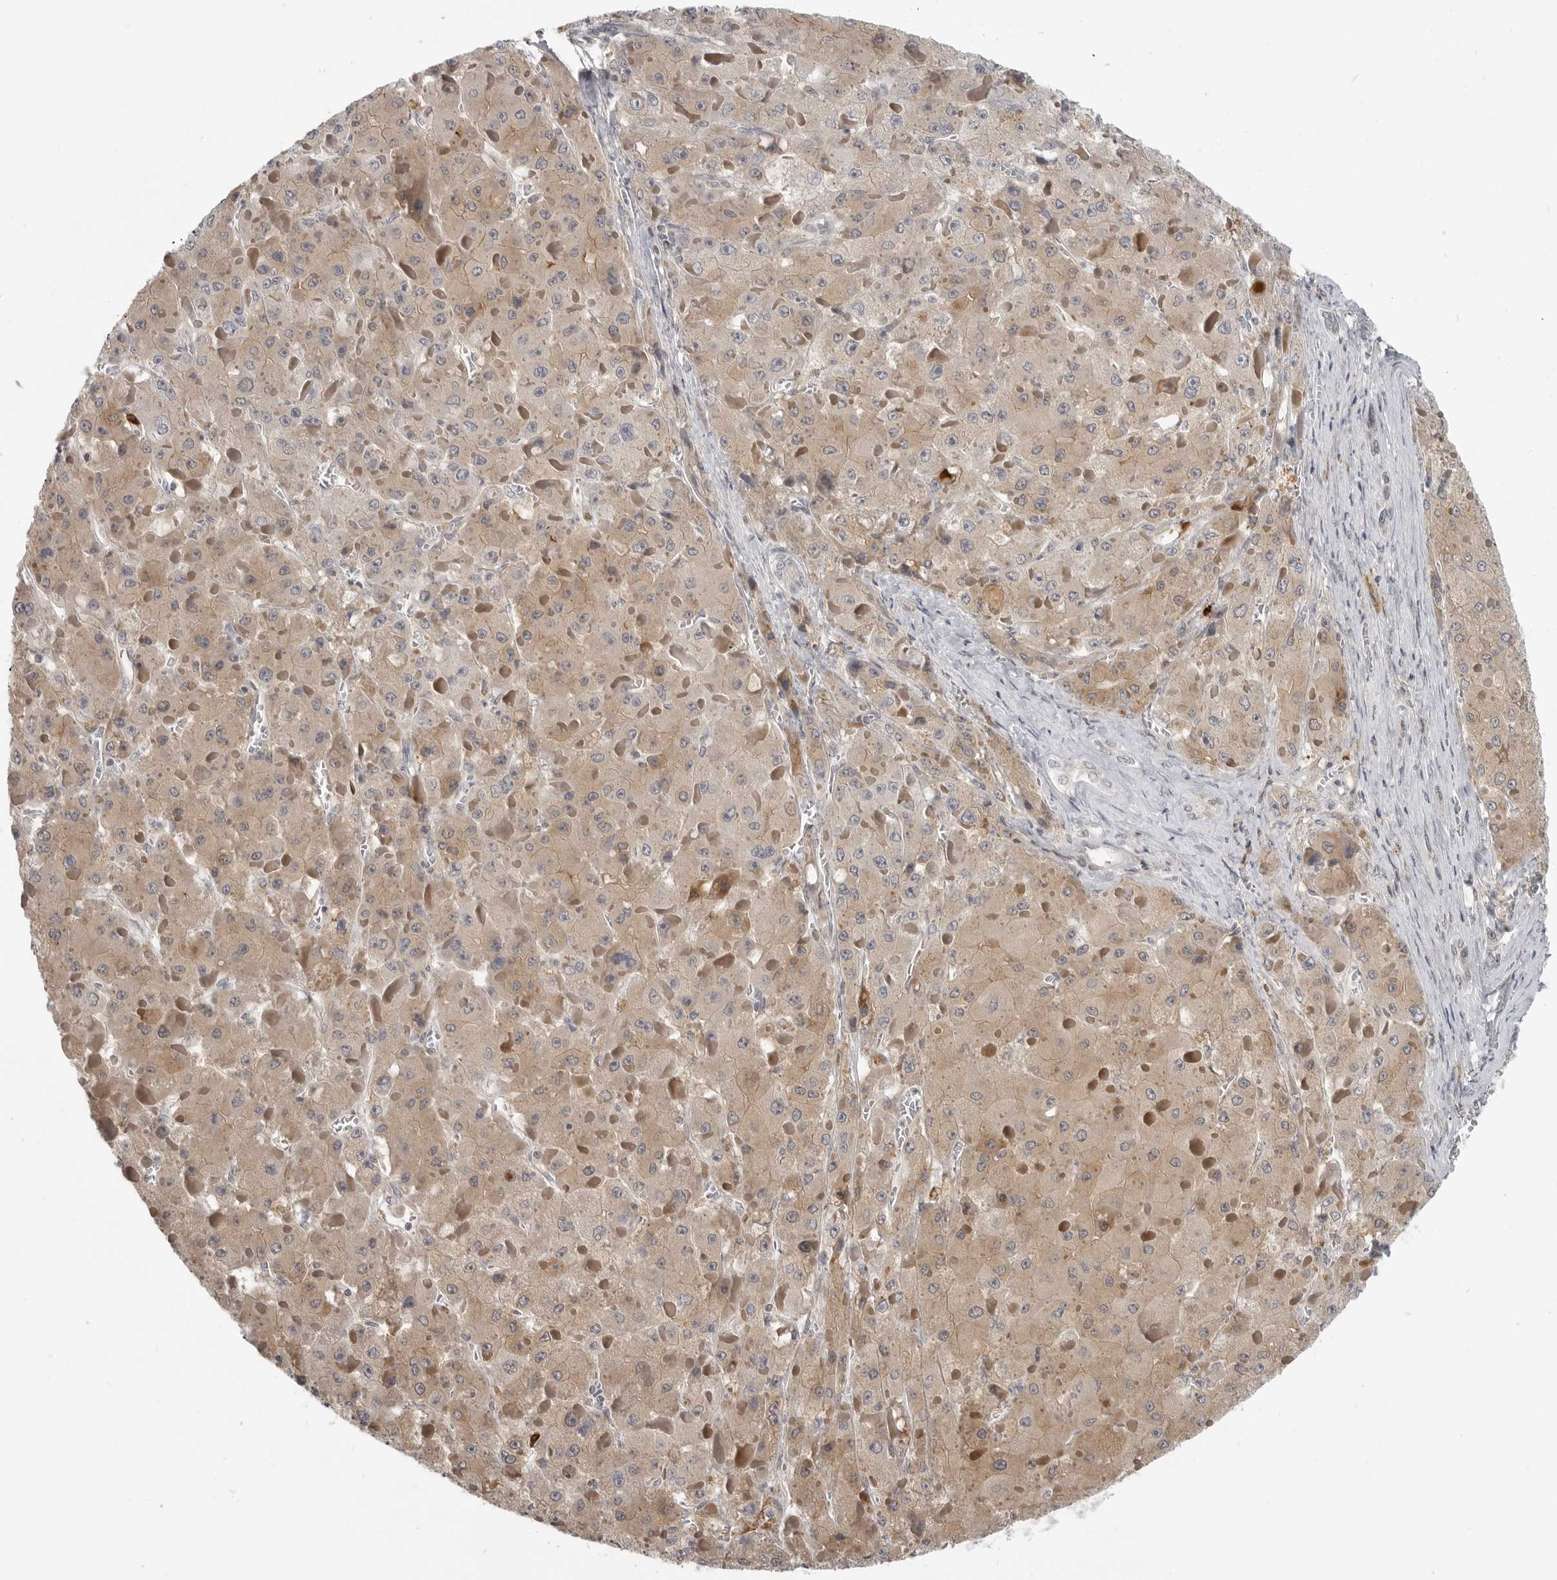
{"staining": {"intensity": "weak", "quantity": ">75%", "location": "cytoplasmic/membranous"}, "tissue": "liver cancer", "cell_type": "Tumor cells", "image_type": "cancer", "snomed": [{"axis": "morphology", "description": "Carcinoma, Hepatocellular, NOS"}, {"axis": "topography", "description": "Liver"}], "caption": "This is an image of IHC staining of hepatocellular carcinoma (liver), which shows weak staining in the cytoplasmic/membranous of tumor cells.", "gene": "CEP295NL", "patient": {"sex": "female", "age": 73}}